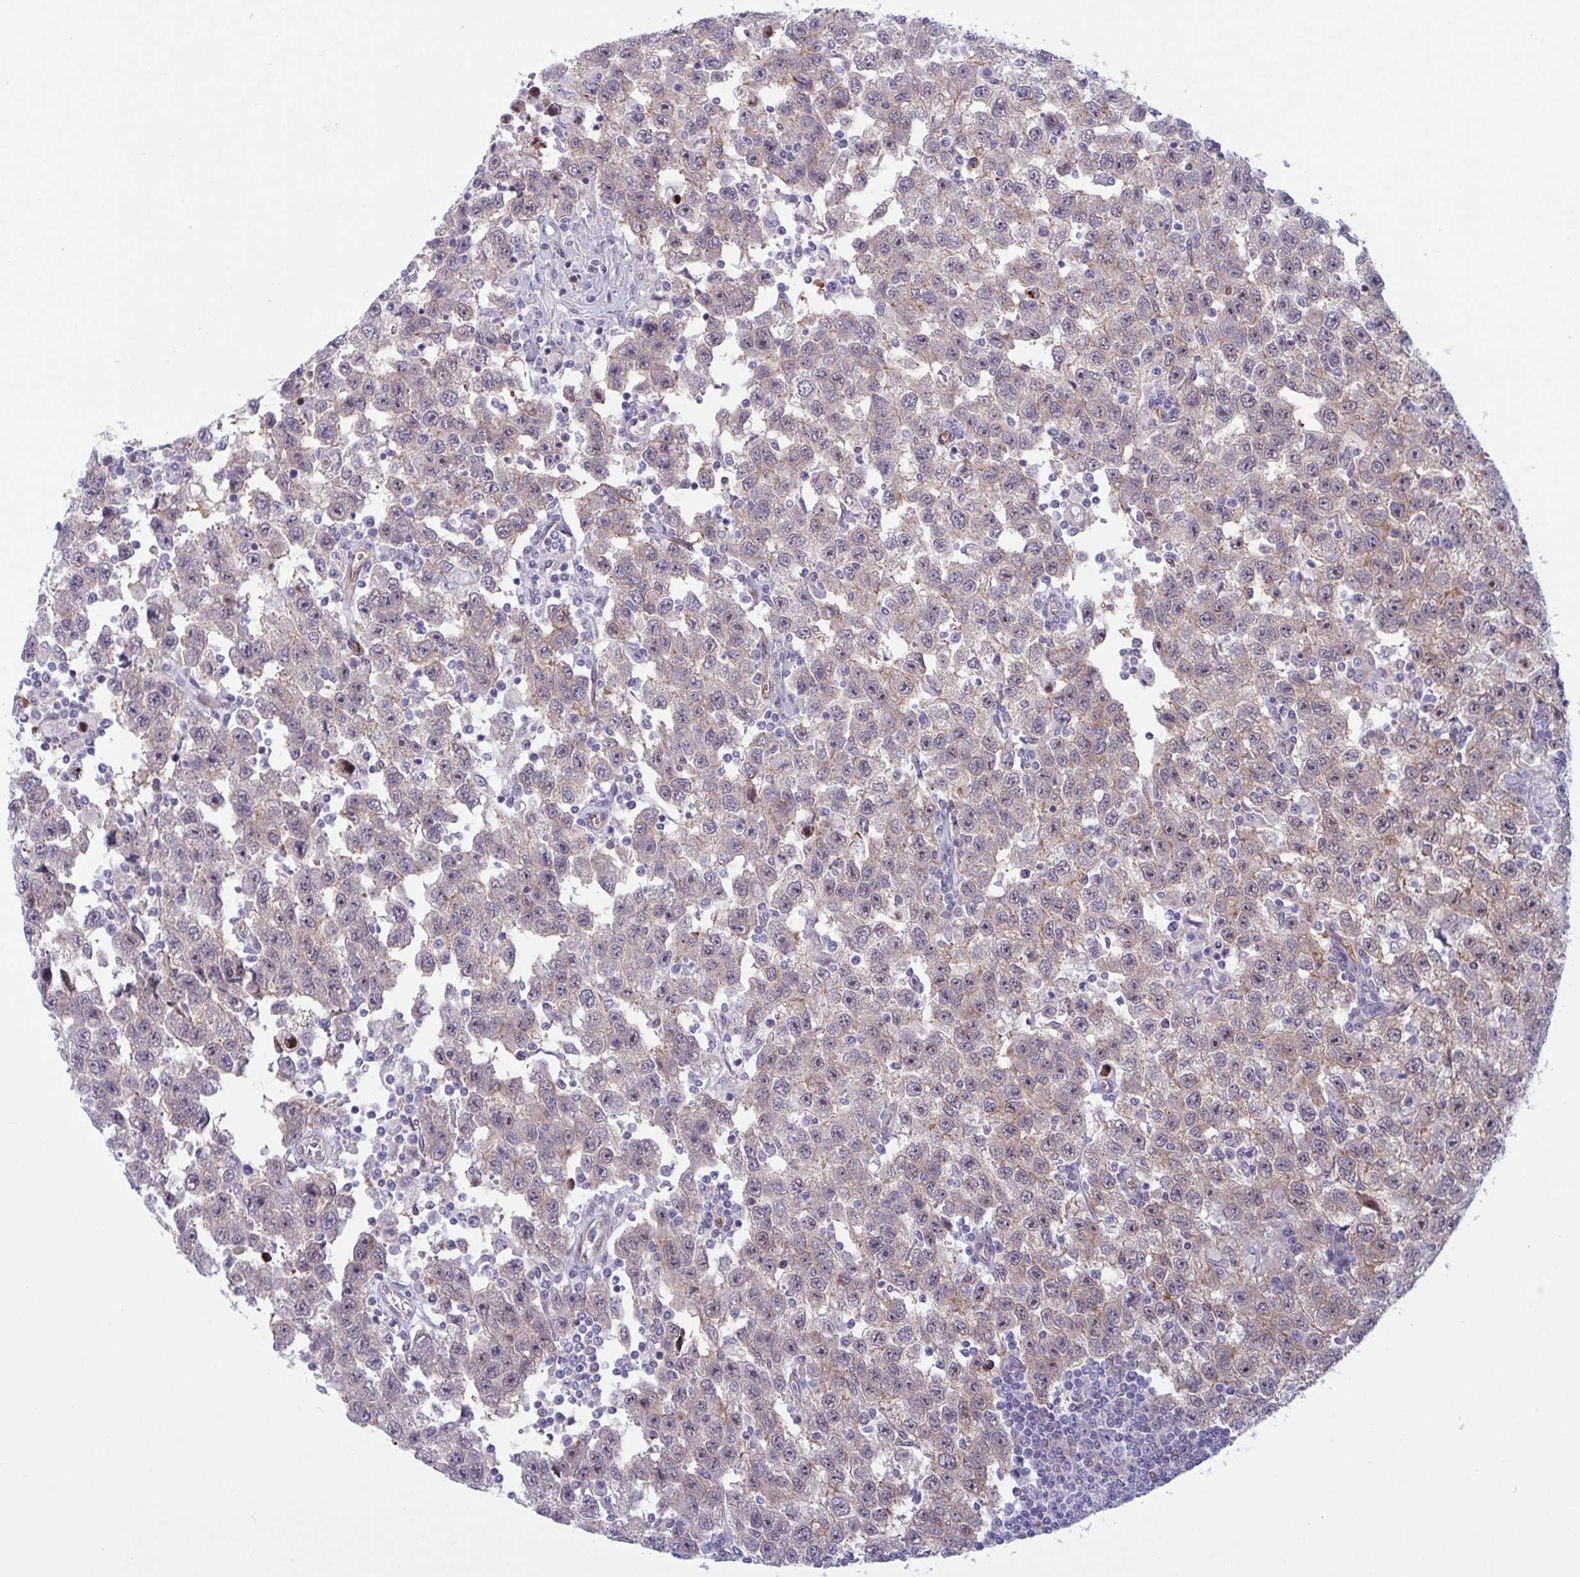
{"staining": {"intensity": "weak", "quantity": "25%-75%", "location": "cytoplasmic/membranous"}, "tissue": "testis cancer", "cell_type": "Tumor cells", "image_type": "cancer", "snomed": [{"axis": "morphology", "description": "Seminoma, NOS"}, {"axis": "topography", "description": "Testis"}], "caption": "Immunohistochemical staining of testis seminoma demonstrates weak cytoplasmic/membranous protein expression in approximately 25%-75% of tumor cells.", "gene": "PRRT4", "patient": {"sex": "male", "age": 41}}